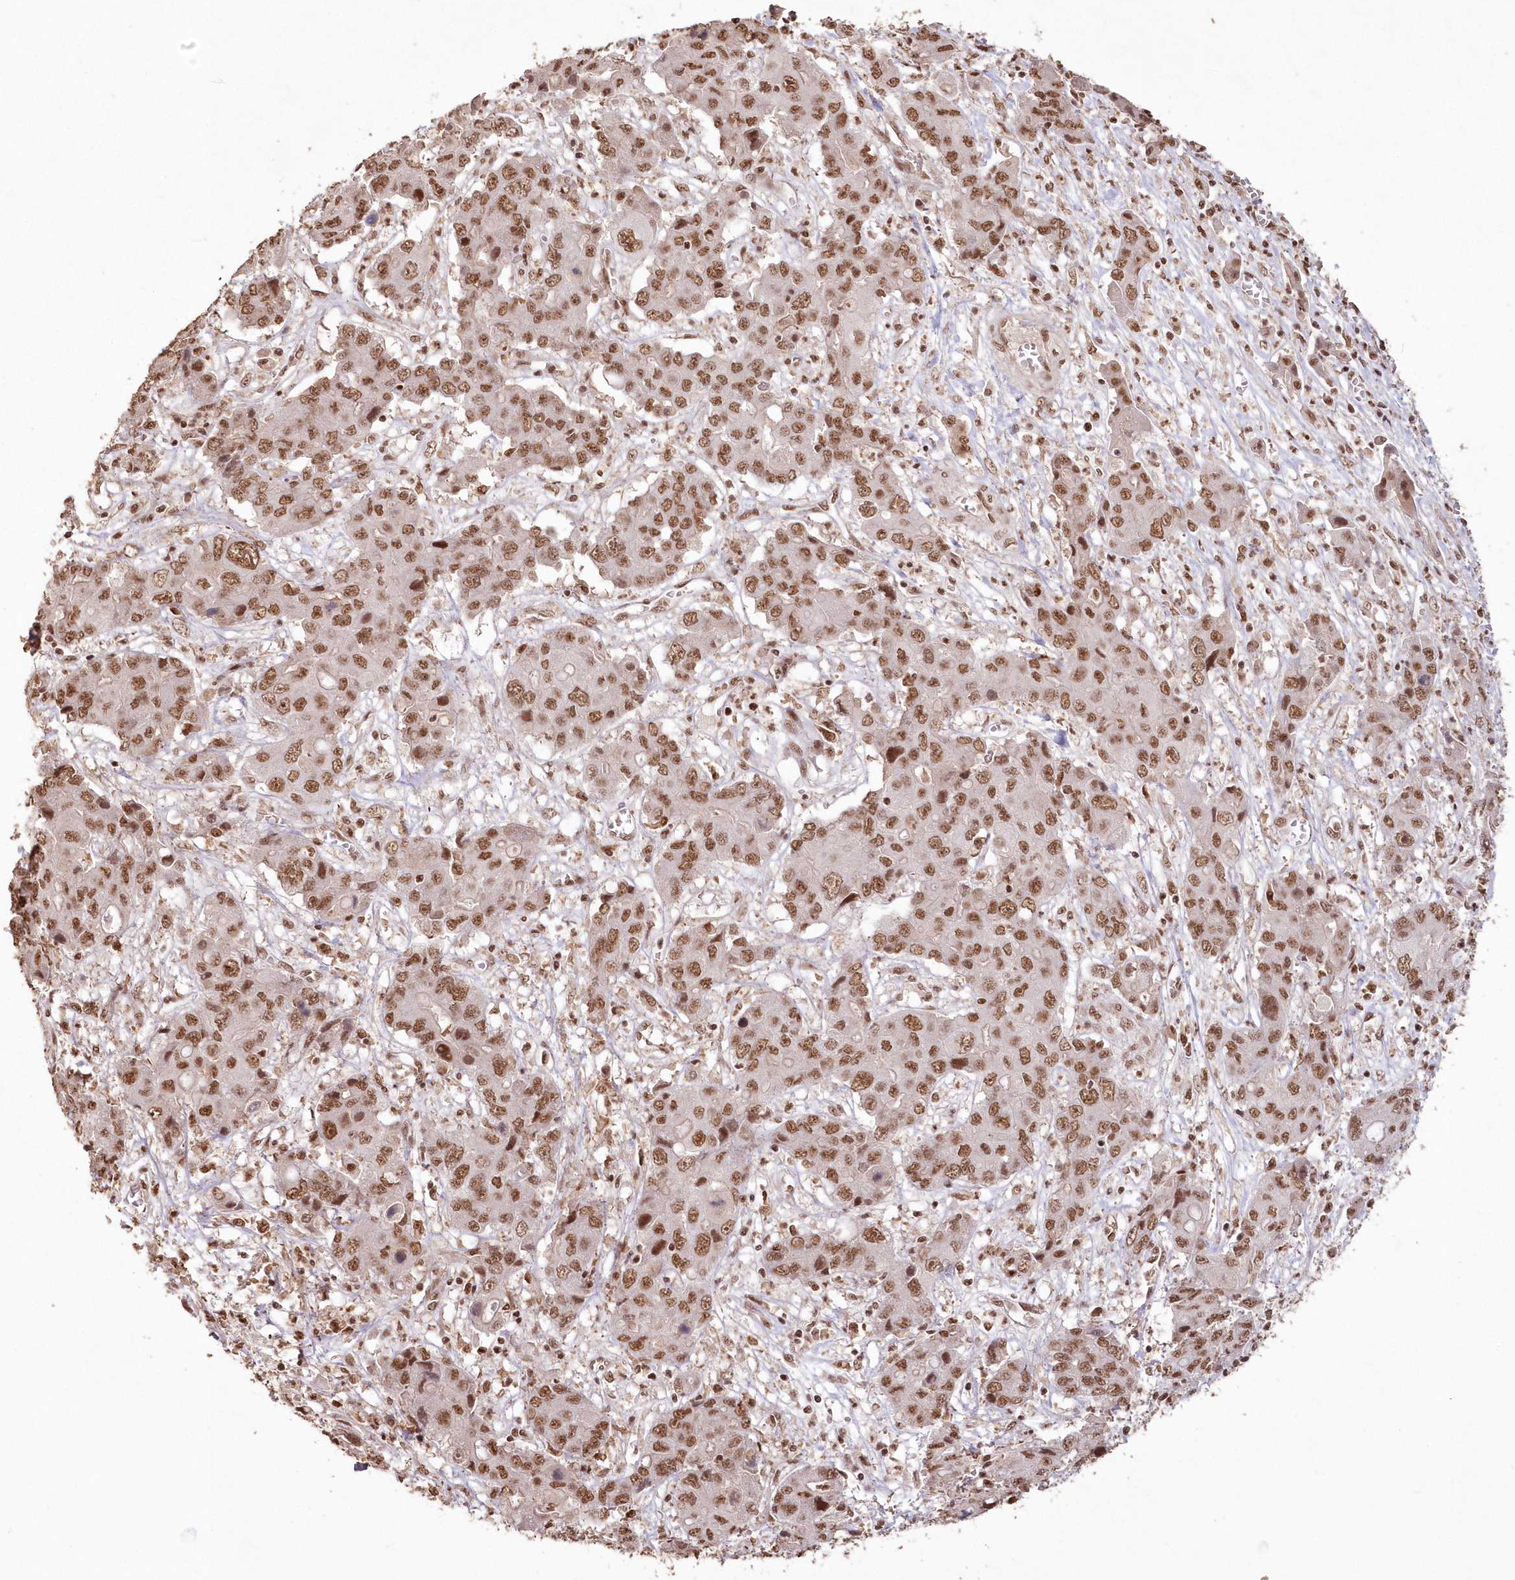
{"staining": {"intensity": "moderate", "quantity": ">75%", "location": "nuclear"}, "tissue": "liver cancer", "cell_type": "Tumor cells", "image_type": "cancer", "snomed": [{"axis": "morphology", "description": "Cholangiocarcinoma"}, {"axis": "topography", "description": "Liver"}], "caption": "Human cholangiocarcinoma (liver) stained with a brown dye displays moderate nuclear positive expression in about >75% of tumor cells.", "gene": "PDS5A", "patient": {"sex": "male", "age": 67}}